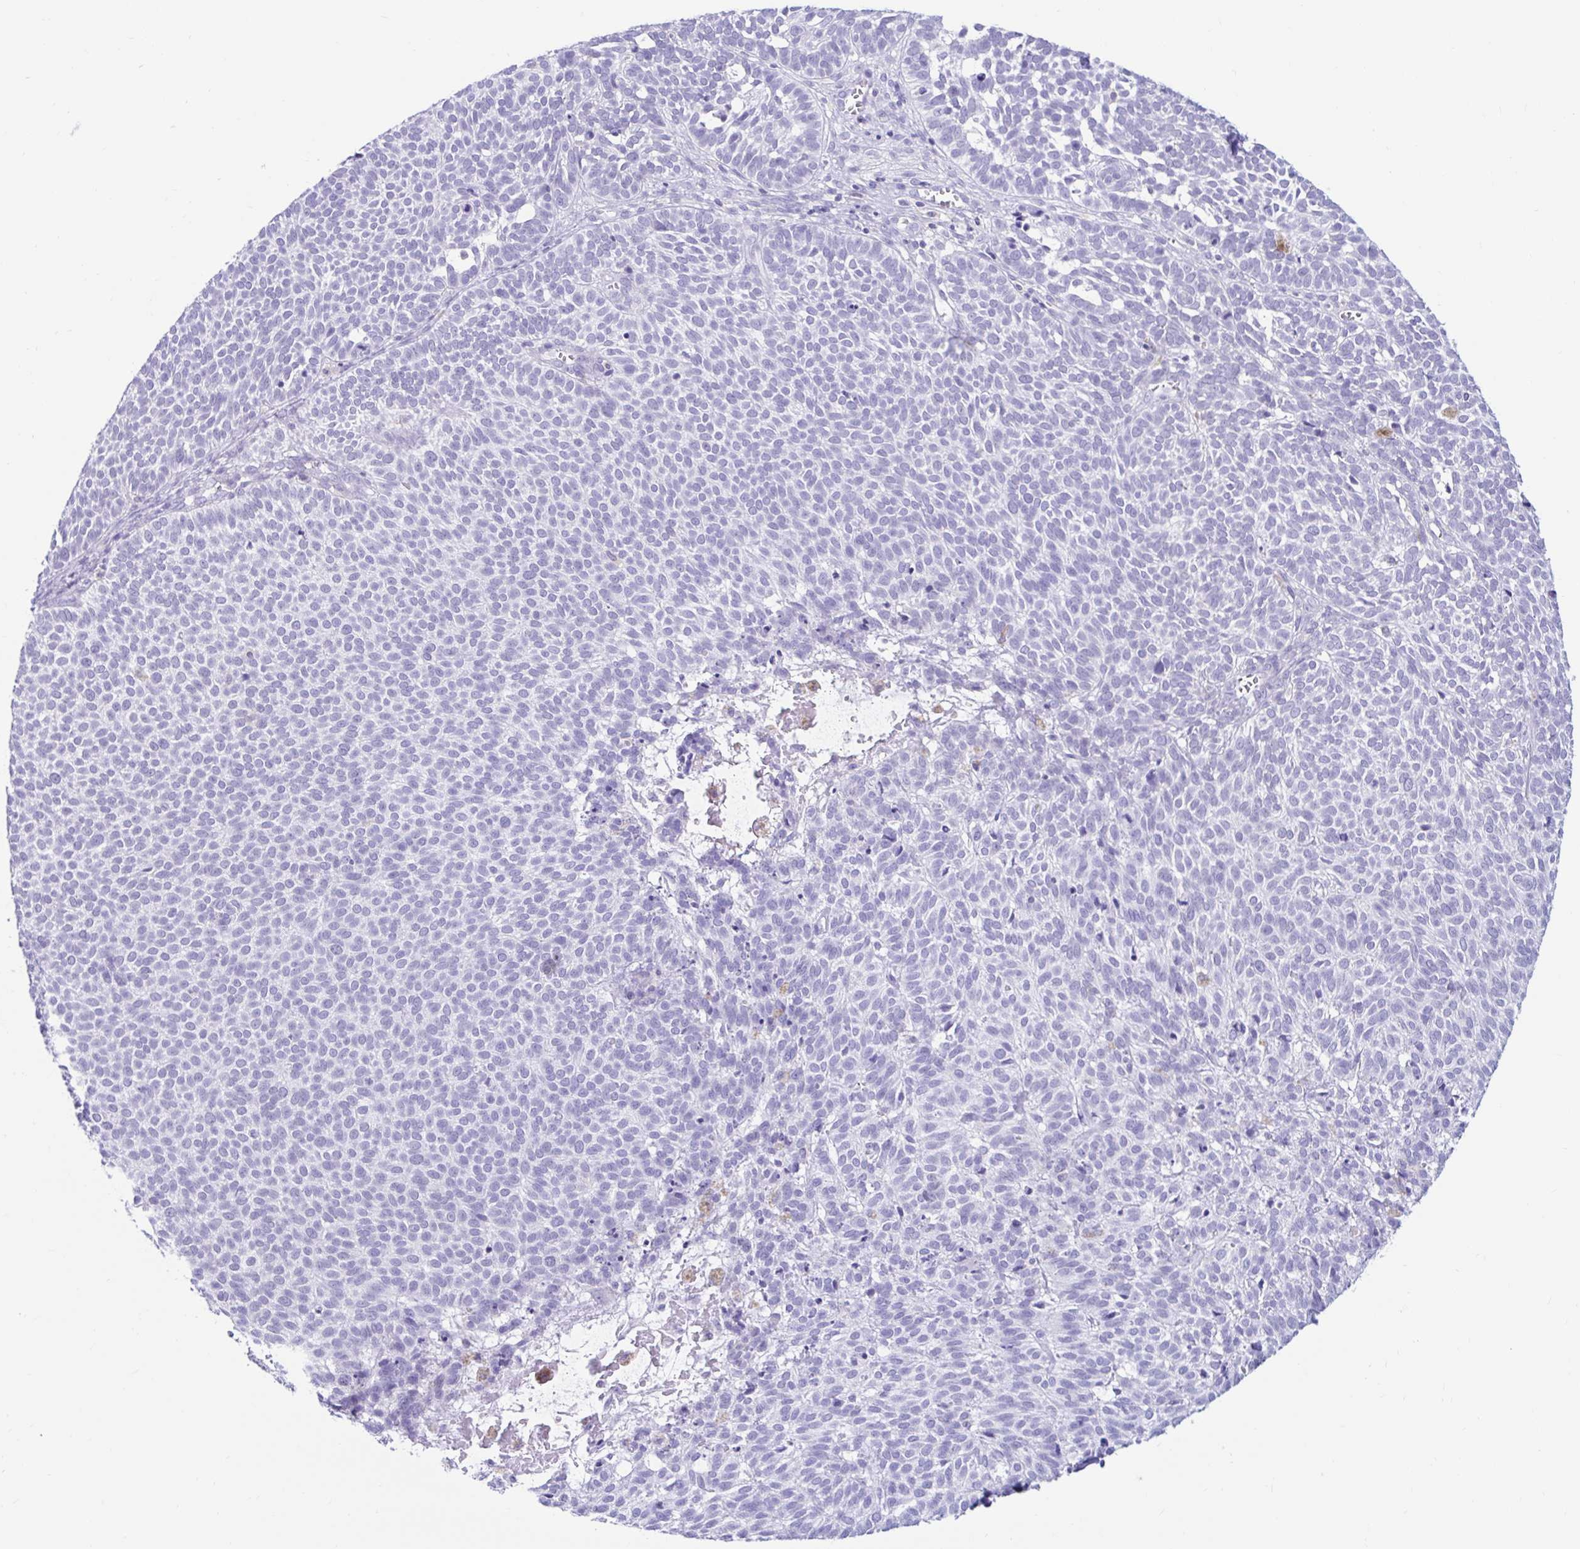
{"staining": {"intensity": "negative", "quantity": "none", "location": "none"}, "tissue": "skin cancer", "cell_type": "Tumor cells", "image_type": "cancer", "snomed": [{"axis": "morphology", "description": "Basal cell carcinoma"}, {"axis": "topography", "description": "Skin"}], "caption": "DAB immunohistochemical staining of human skin cancer displays no significant staining in tumor cells.", "gene": "BEST1", "patient": {"sex": "male", "age": 63}}